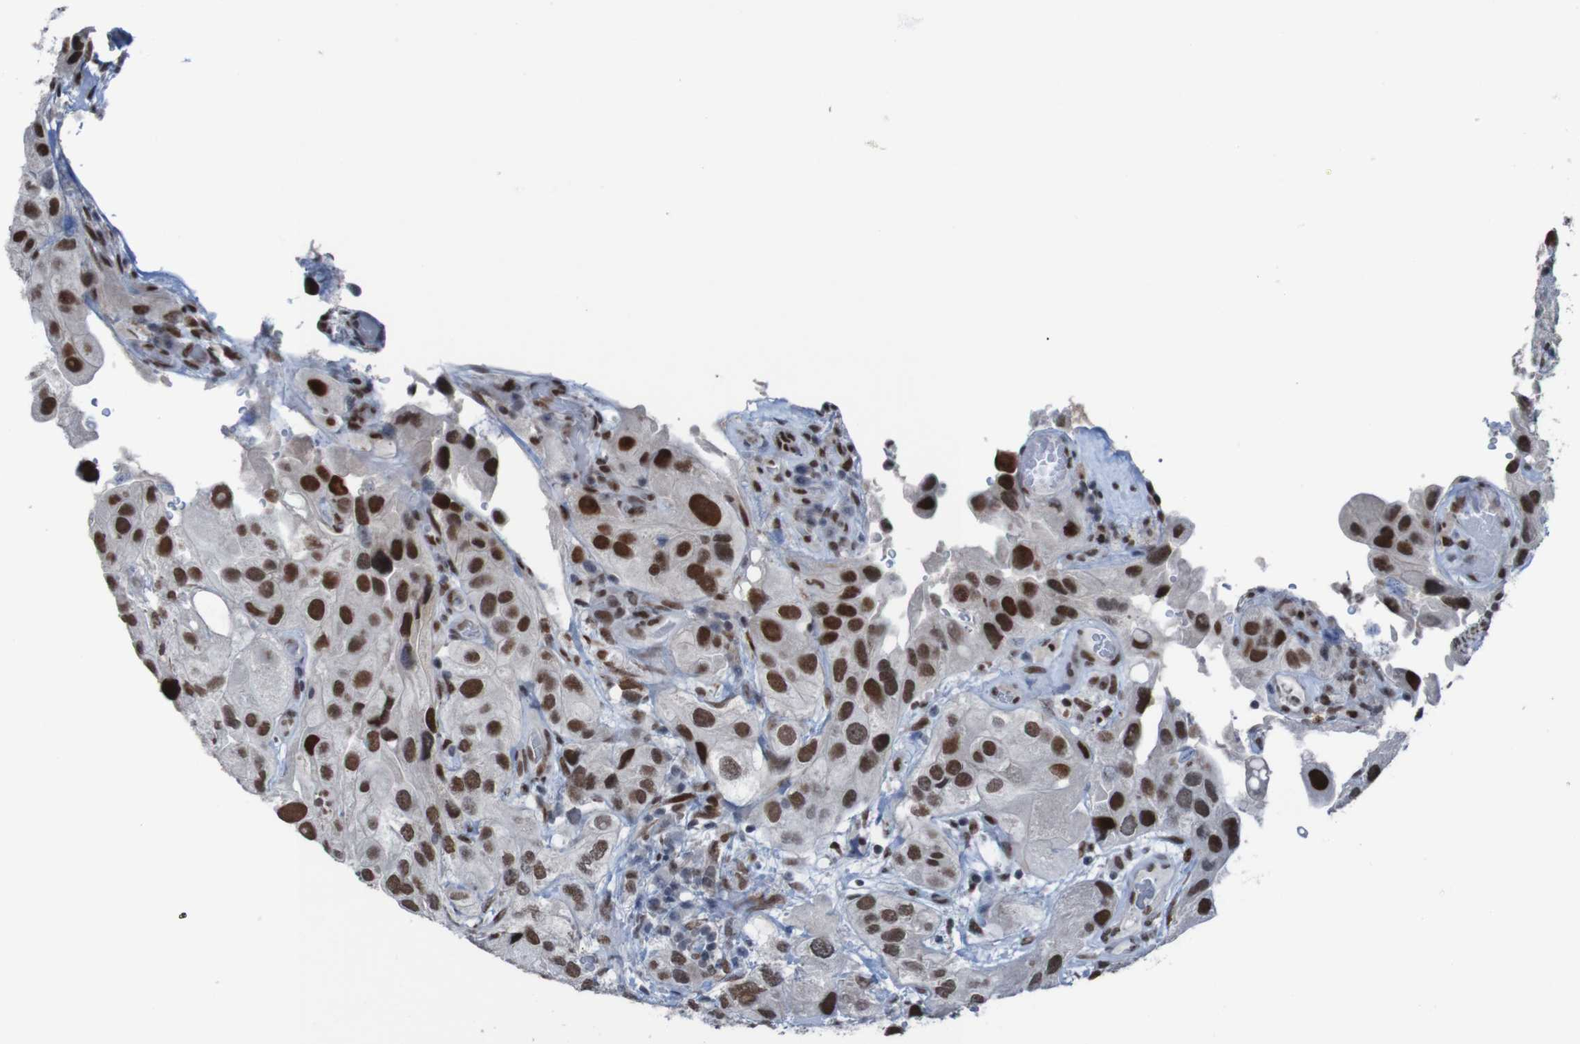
{"staining": {"intensity": "strong", "quantity": ">75%", "location": "nuclear"}, "tissue": "urothelial cancer", "cell_type": "Tumor cells", "image_type": "cancer", "snomed": [{"axis": "morphology", "description": "Urothelial carcinoma, High grade"}, {"axis": "topography", "description": "Urinary bladder"}], "caption": "There is high levels of strong nuclear positivity in tumor cells of urothelial cancer, as demonstrated by immunohistochemical staining (brown color).", "gene": "PHF2", "patient": {"sex": "female", "age": 64}}